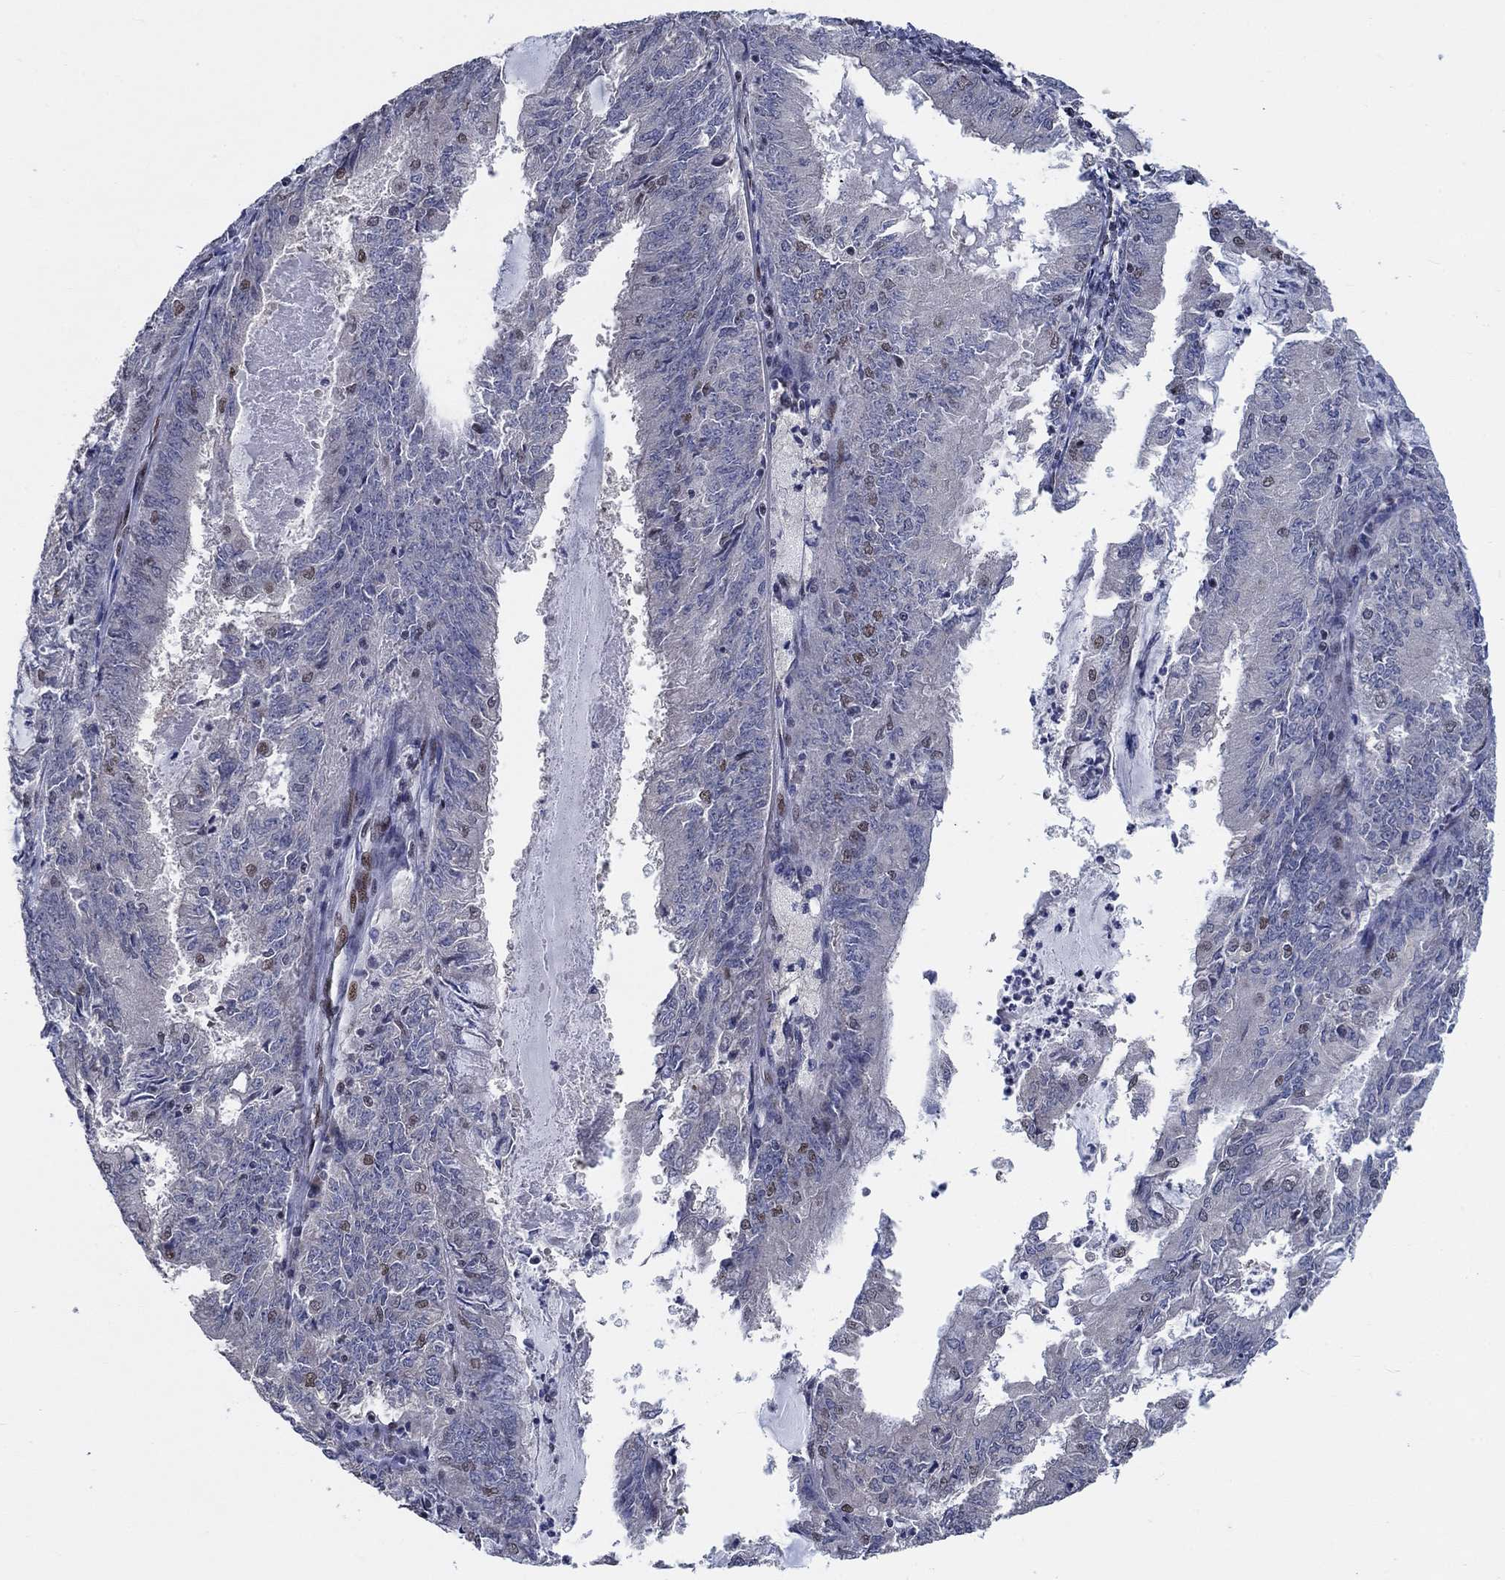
{"staining": {"intensity": "weak", "quantity": "<25%", "location": "nuclear"}, "tissue": "endometrial cancer", "cell_type": "Tumor cells", "image_type": "cancer", "snomed": [{"axis": "morphology", "description": "Adenocarcinoma, NOS"}, {"axis": "topography", "description": "Endometrium"}], "caption": "Immunohistochemistry (IHC) image of endometrial adenocarcinoma stained for a protein (brown), which reveals no positivity in tumor cells.", "gene": "HTN1", "patient": {"sex": "female", "age": 57}}